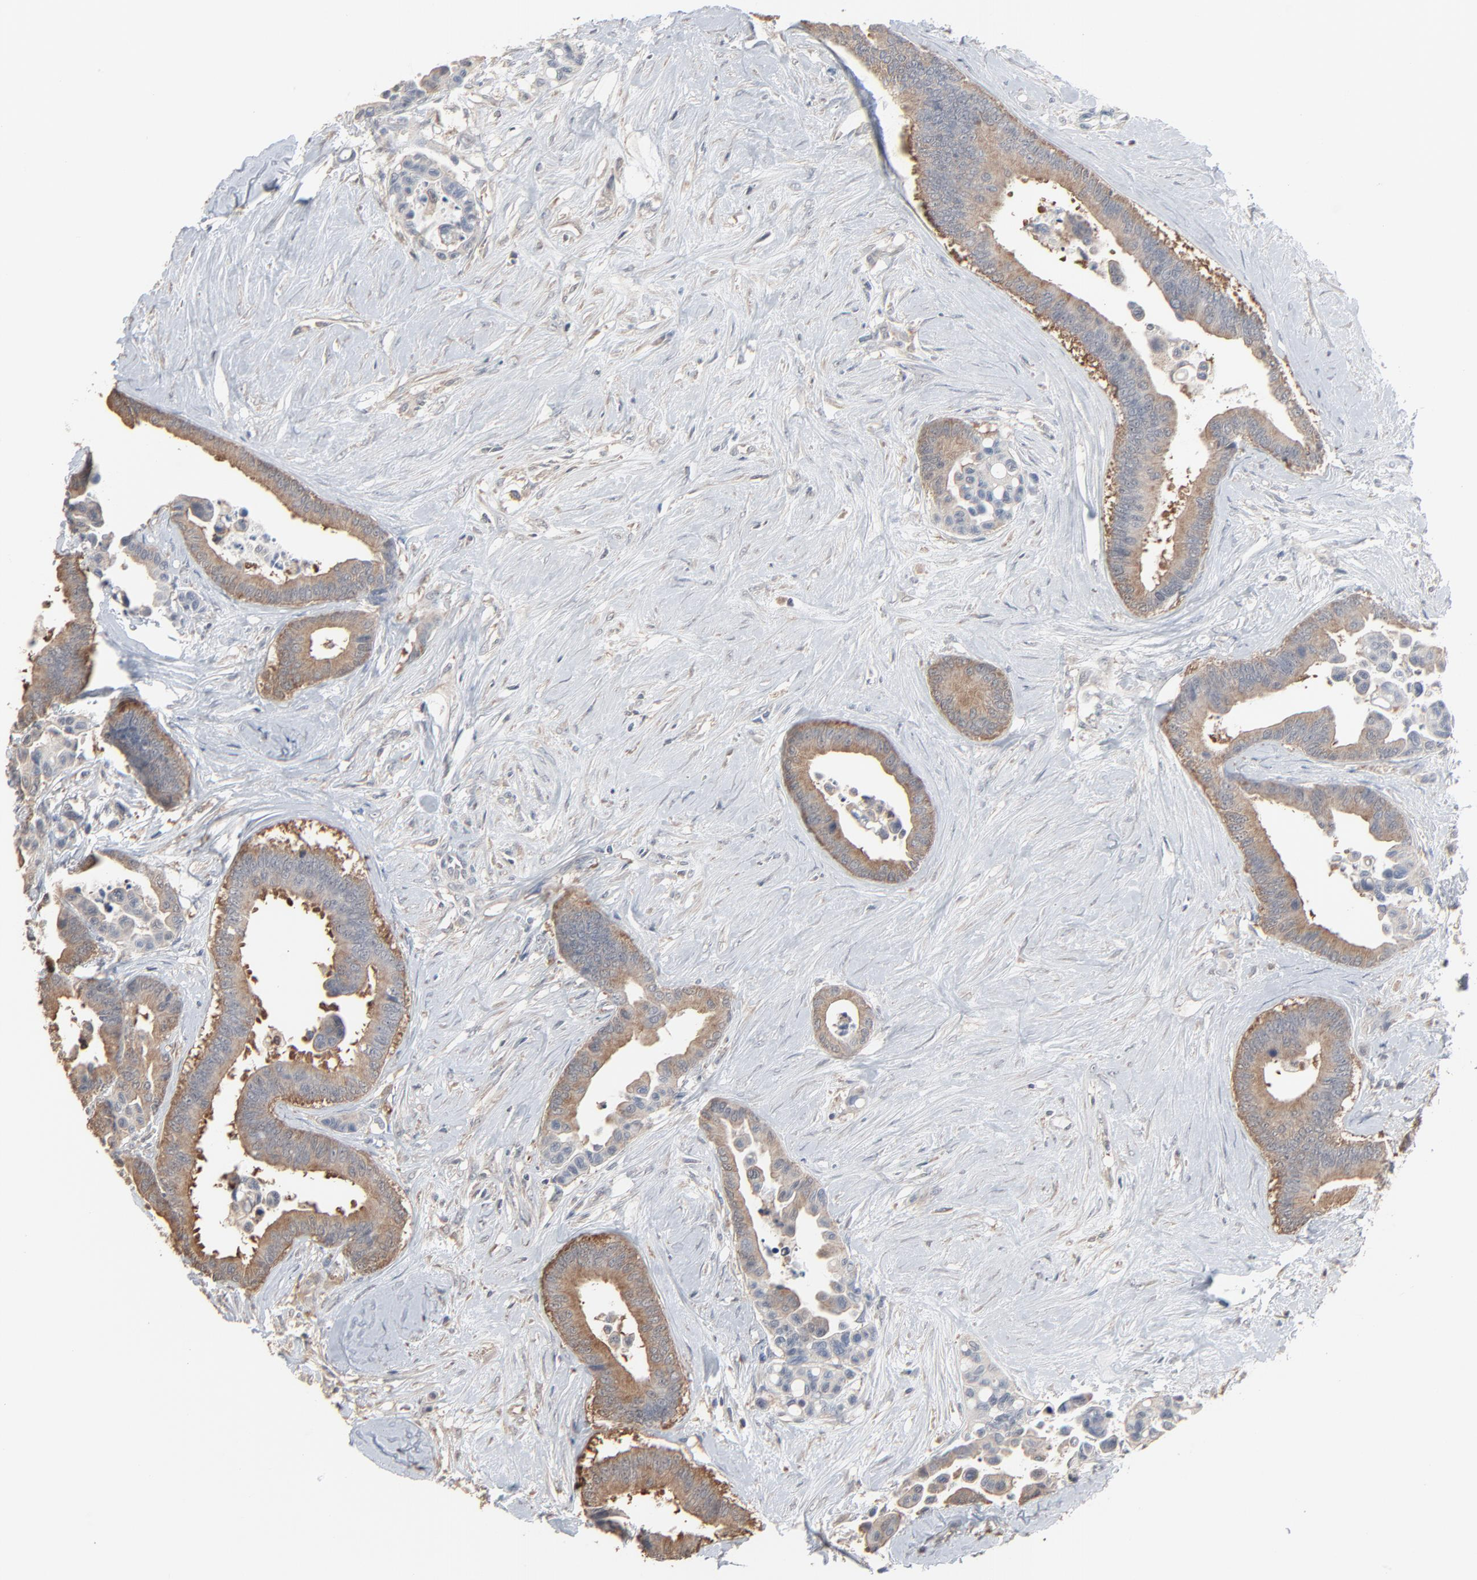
{"staining": {"intensity": "weak", "quantity": ">75%", "location": "cytoplasmic/membranous"}, "tissue": "colorectal cancer", "cell_type": "Tumor cells", "image_type": "cancer", "snomed": [{"axis": "morphology", "description": "Adenocarcinoma, NOS"}, {"axis": "topography", "description": "Colon"}], "caption": "Brown immunohistochemical staining in adenocarcinoma (colorectal) reveals weak cytoplasmic/membranous positivity in about >75% of tumor cells.", "gene": "CCT5", "patient": {"sex": "male", "age": 82}}